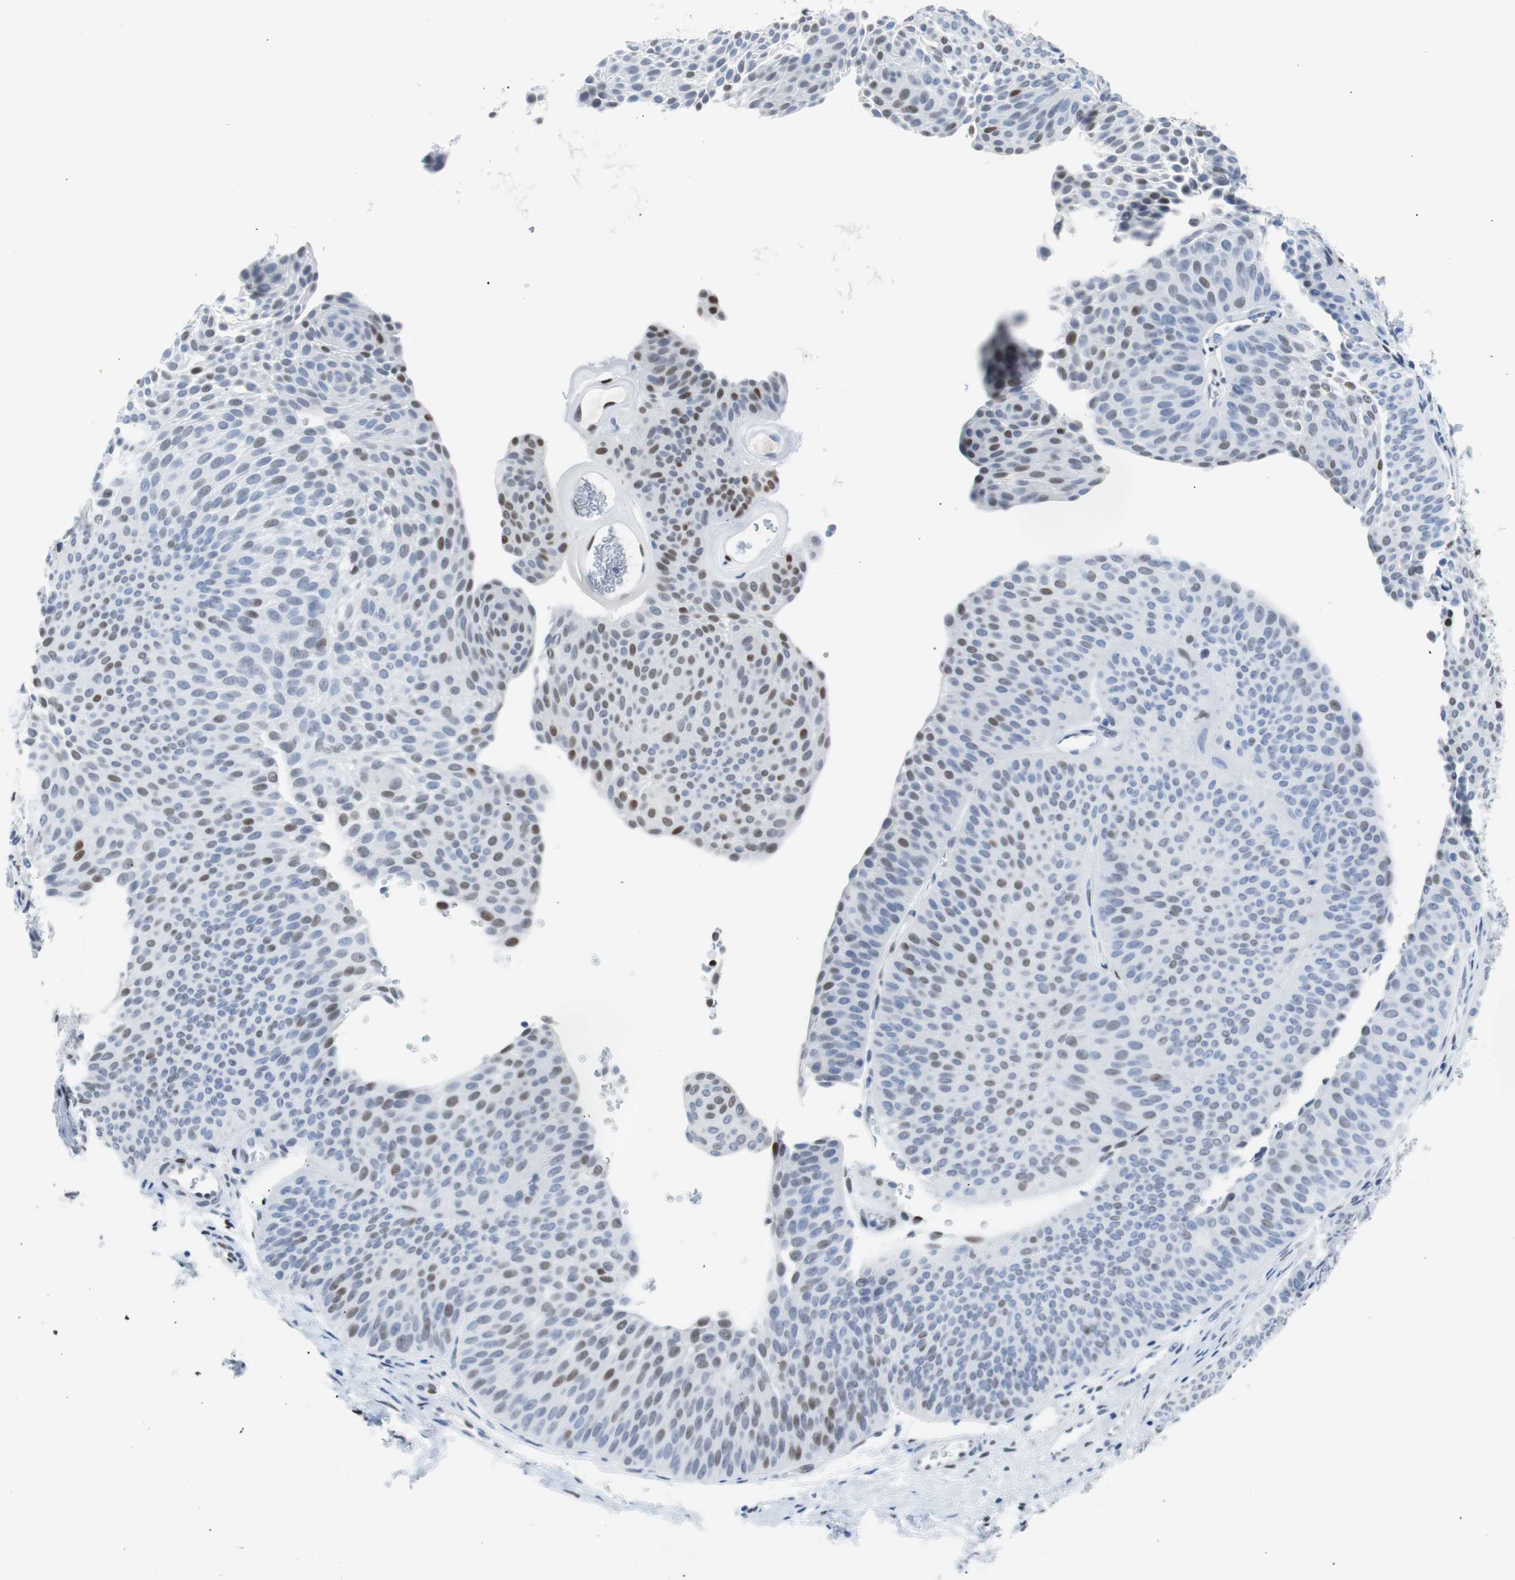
{"staining": {"intensity": "moderate", "quantity": "25%-75%", "location": "nuclear"}, "tissue": "urothelial cancer", "cell_type": "Tumor cells", "image_type": "cancer", "snomed": [{"axis": "morphology", "description": "Urothelial carcinoma, Low grade"}, {"axis": "topography", "description": "Urinary bladder"}], "caption": "Human urothelial cancer stained for a protein (brown) reveals moderate nuclear positive expression in about 25%-75% of tumor cells.", "gene": "JUN", "patient": {"sex": "female", "age": 60}}